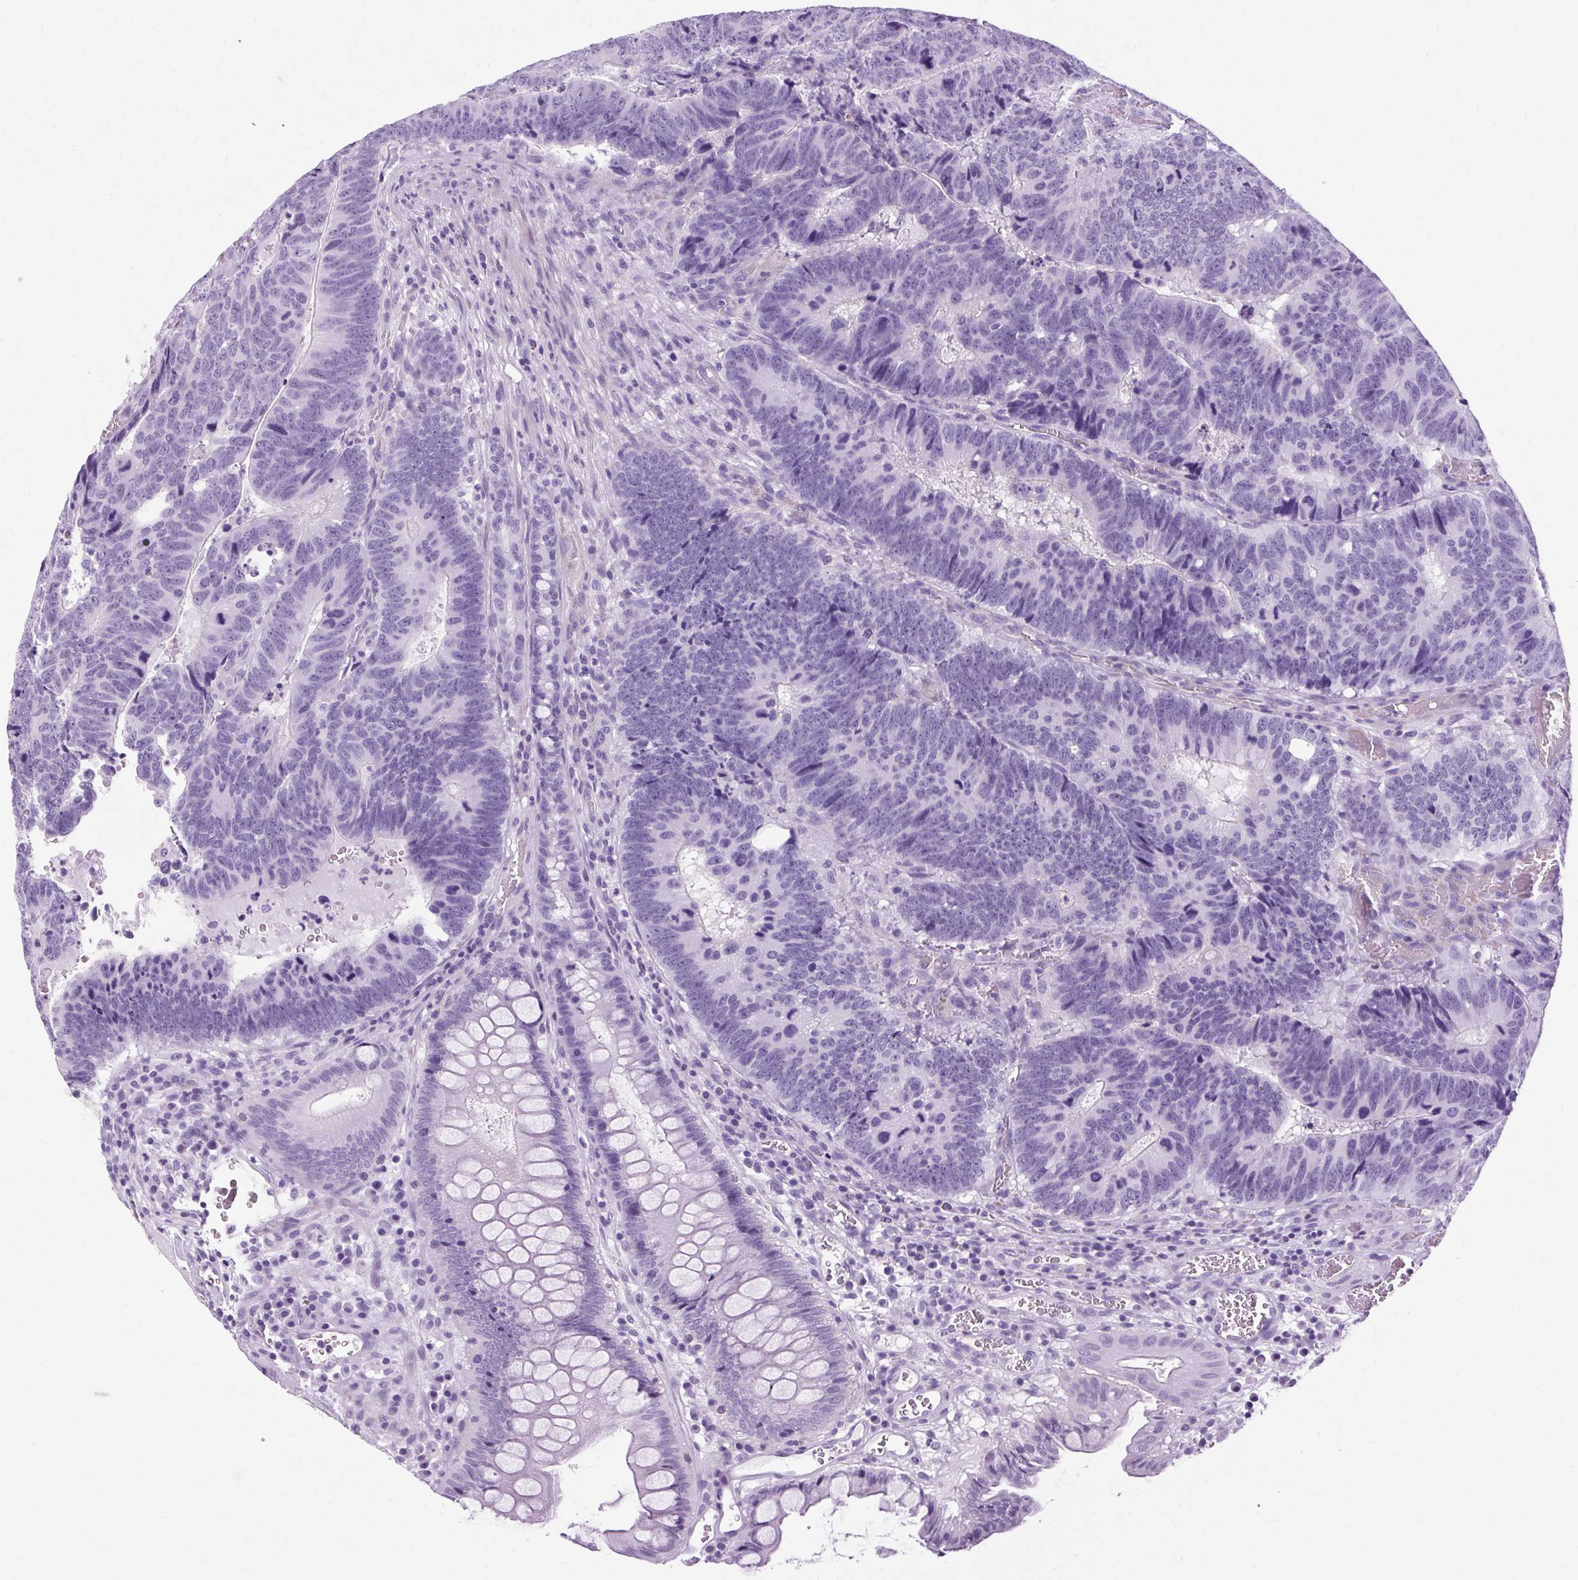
{"staining": {"intensity": "negative", "quantity": "none", "location": "none"}, "tissue": "colorectal cancer", "cell_type": "Tumor cells", "image_type": "cancer", "snomed": [{"axis": "morphology", "description": "Adenocarcinoma, NOS"}, {"axis": "topography", "description": "Colon"}], "caption": "Micrograph shows no protein staining in tumor cells of colorectal cancer tissue.", "gene": "OOEP", "patient": {"sex": "male", "age": 62}}